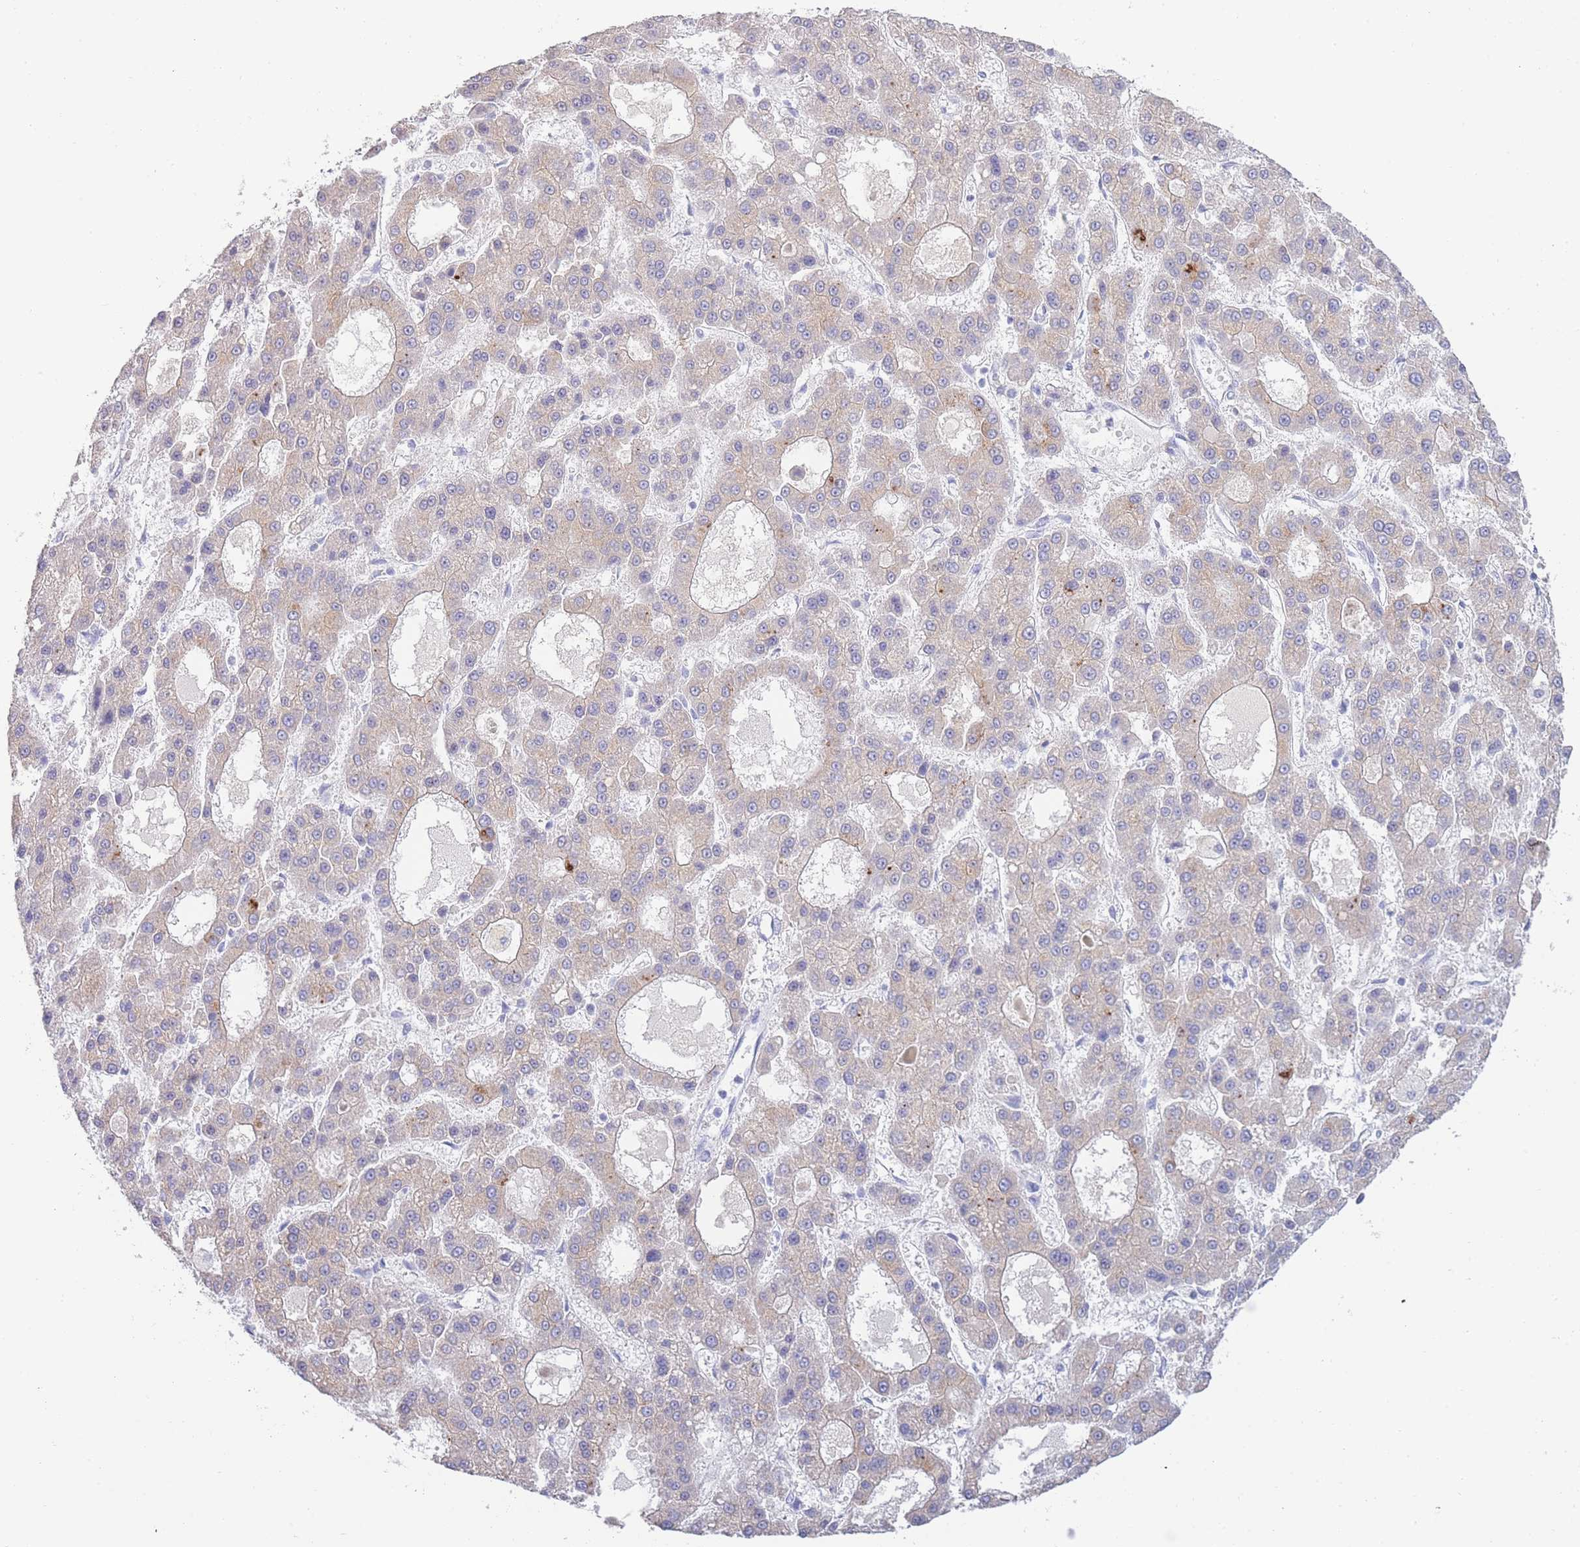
{"staining": {"intensity": "weak", "quantity": "<25%", "location": "cytoplasmic/membranous"}, "tissue": "liver cancer", "cell_type": "Tumor cells", "image_type": "cancer", "snomed": [{"axis": "morphology", "description": "Carcinoma, Hepatocellular, NOS"}, {"axis": "topography", "description": "Liver"}], "caption": "Tumor cells are negative for protein expression in human liver cancer (hepatocellular carcinoma).", "gene": "LRRC37A", "patient": {"sex": "male", "age": 70}}